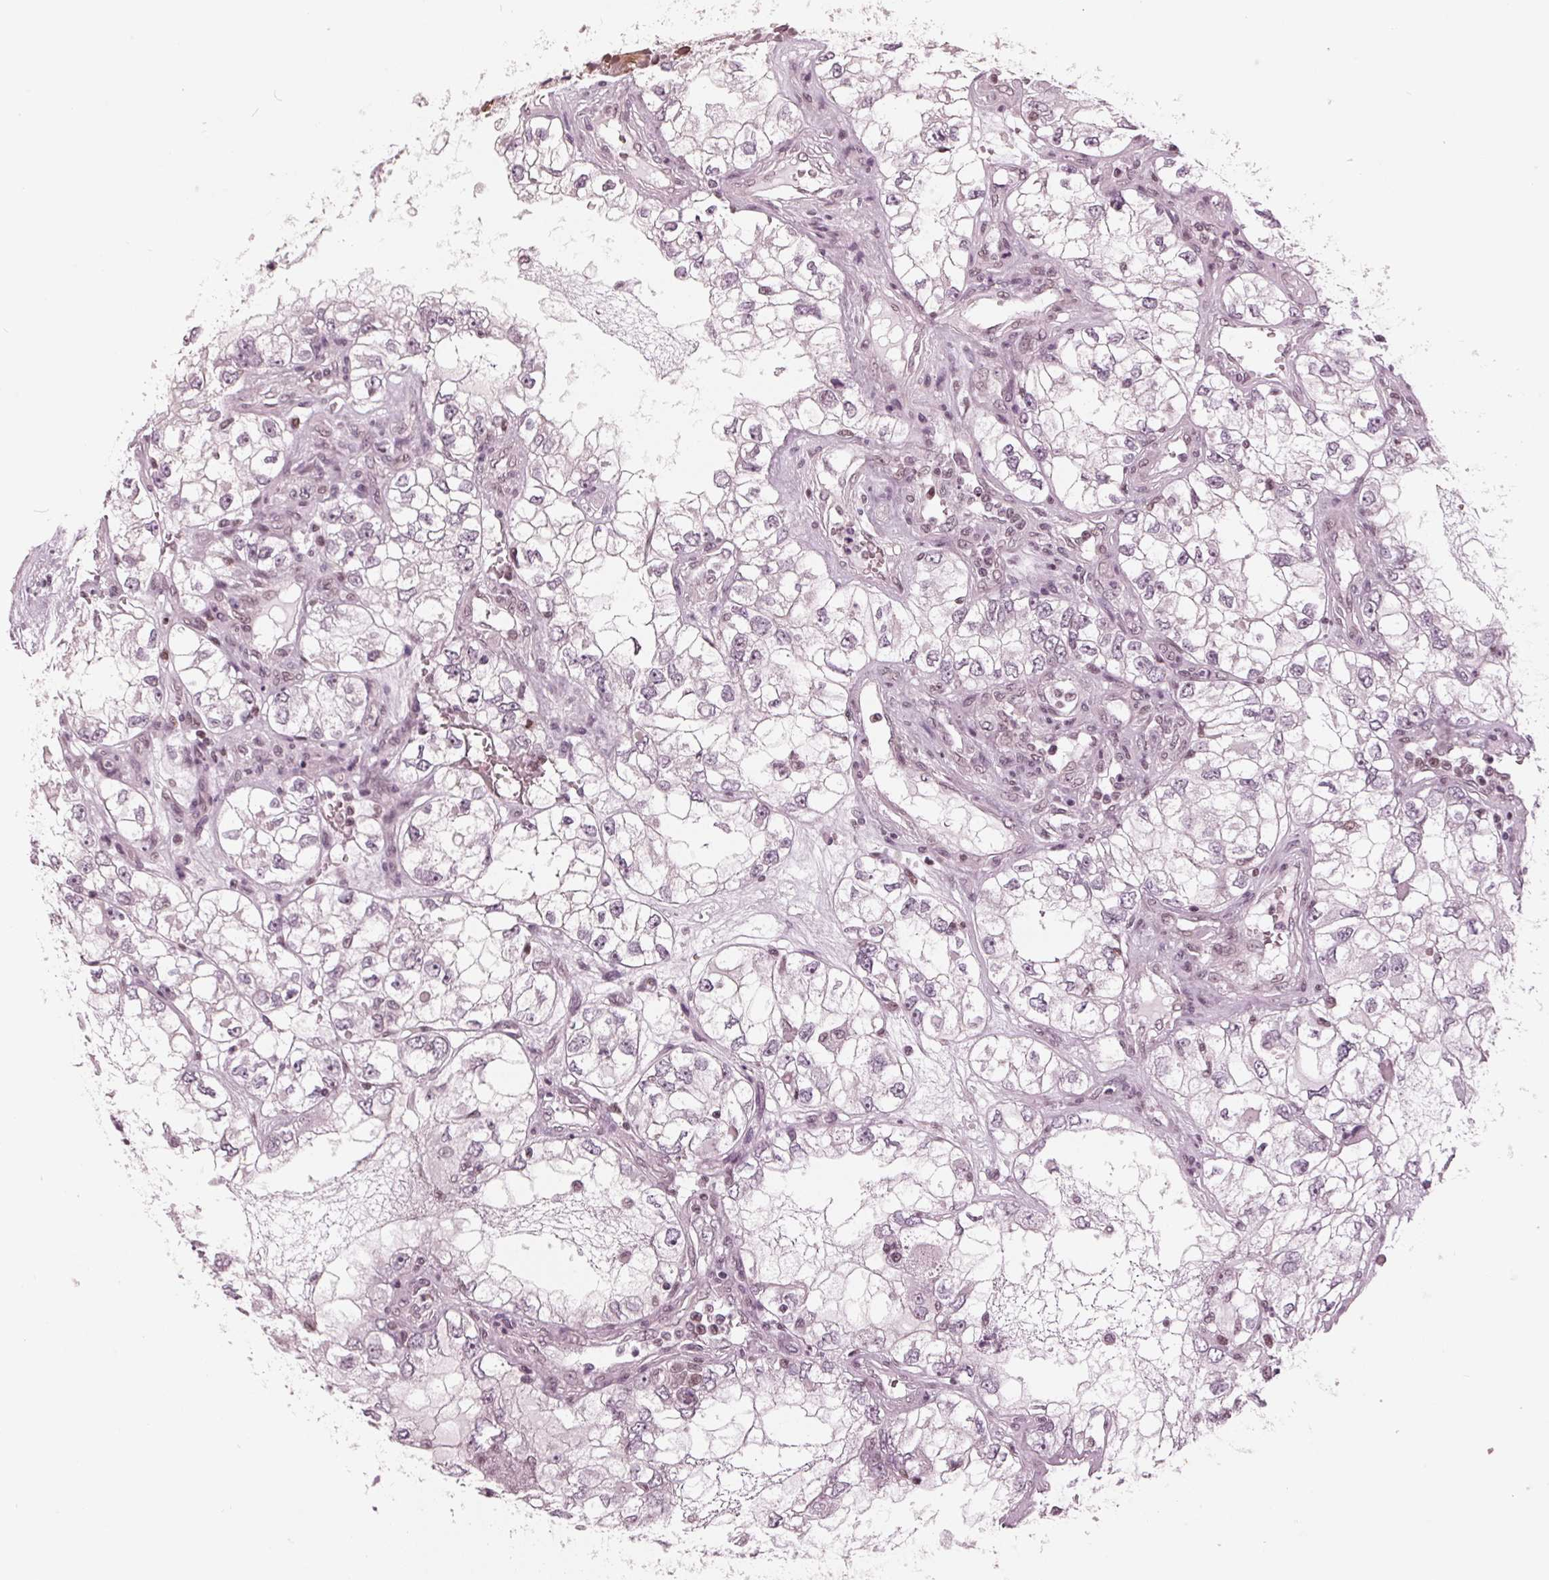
{"staining": {"intensity": "negative", "quantity": "none", "location": "none"}, "tissue": "renal cancer", "cell_type": "Tumor cells", "image_type": "cancer", "snomed": [{"axis": "morphology", "description": "Adenocarcinoma, NOS"}, {"axis": "topography", "description": "Kidney"}], "caption": "Immunohistochemistry (IHC) histopathology image of human adenocarcinoma (renal) stained for a protein (brown), which demonstrates no staining in tumor cells.", "gene": "DNMT3L", "patient": {"sex": "female", "age": 59}}